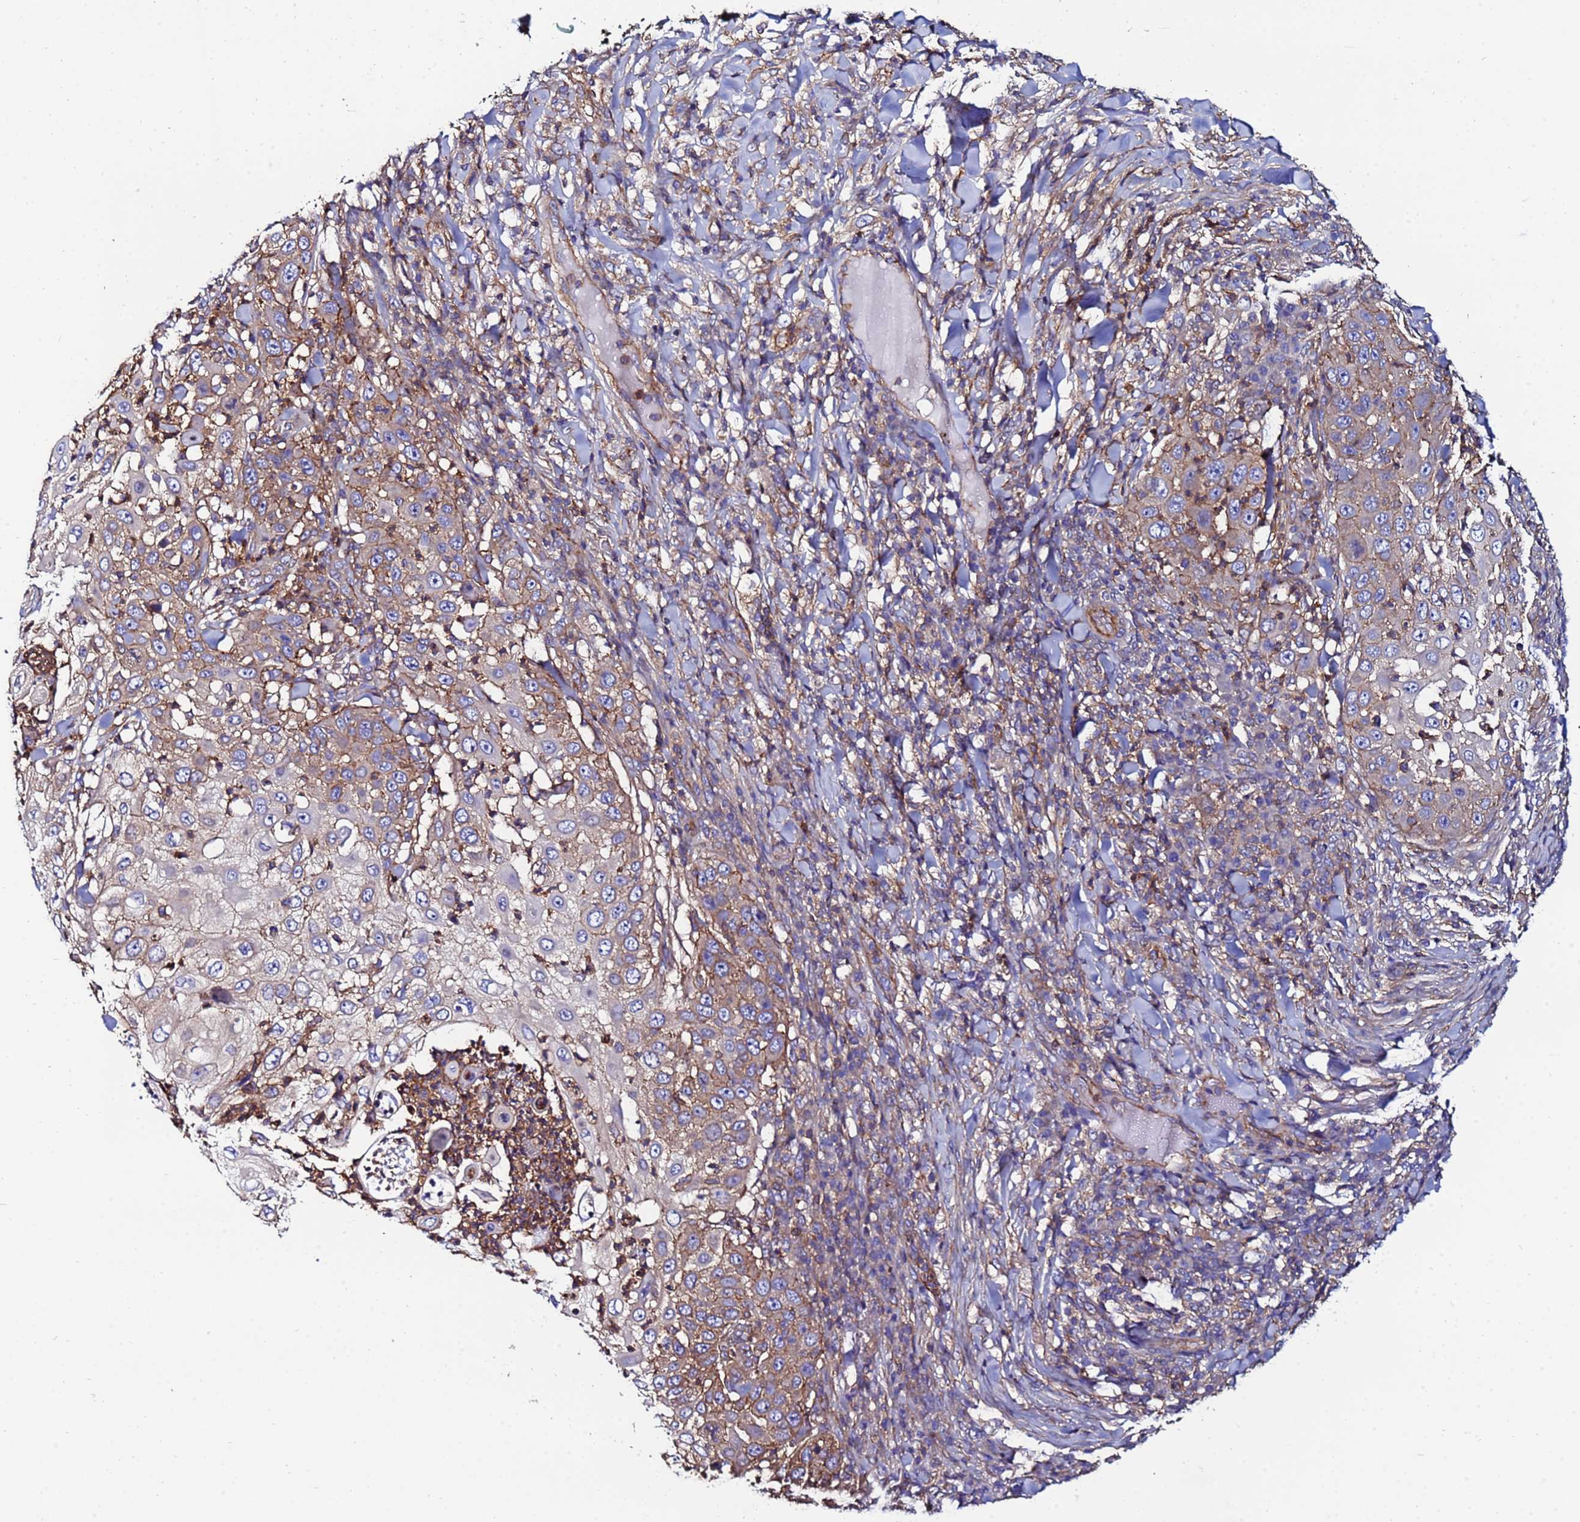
{"staining": {"intensity": "moderate", "quantity": "25%-75%", "location": "cytoplasmic/membranous"}, "tissue": "skin cancer", "cell_type": "Tumor cells", "image_type": "cancer", "snomed": [{"axis": "morphology", "description": "Squamous cell carcinoma, NOS"}, {"axis": "topography", "description": "Skin"}], "caption": "Protein staining of skin cancer (squamous cell carcinoma) tissue reveals moderate cytoplasmic/membranous positivity in approximately 25%-75% of tumor cells.", "gene": "POTEE", "patient": {"sex": "female", "age": 44}}